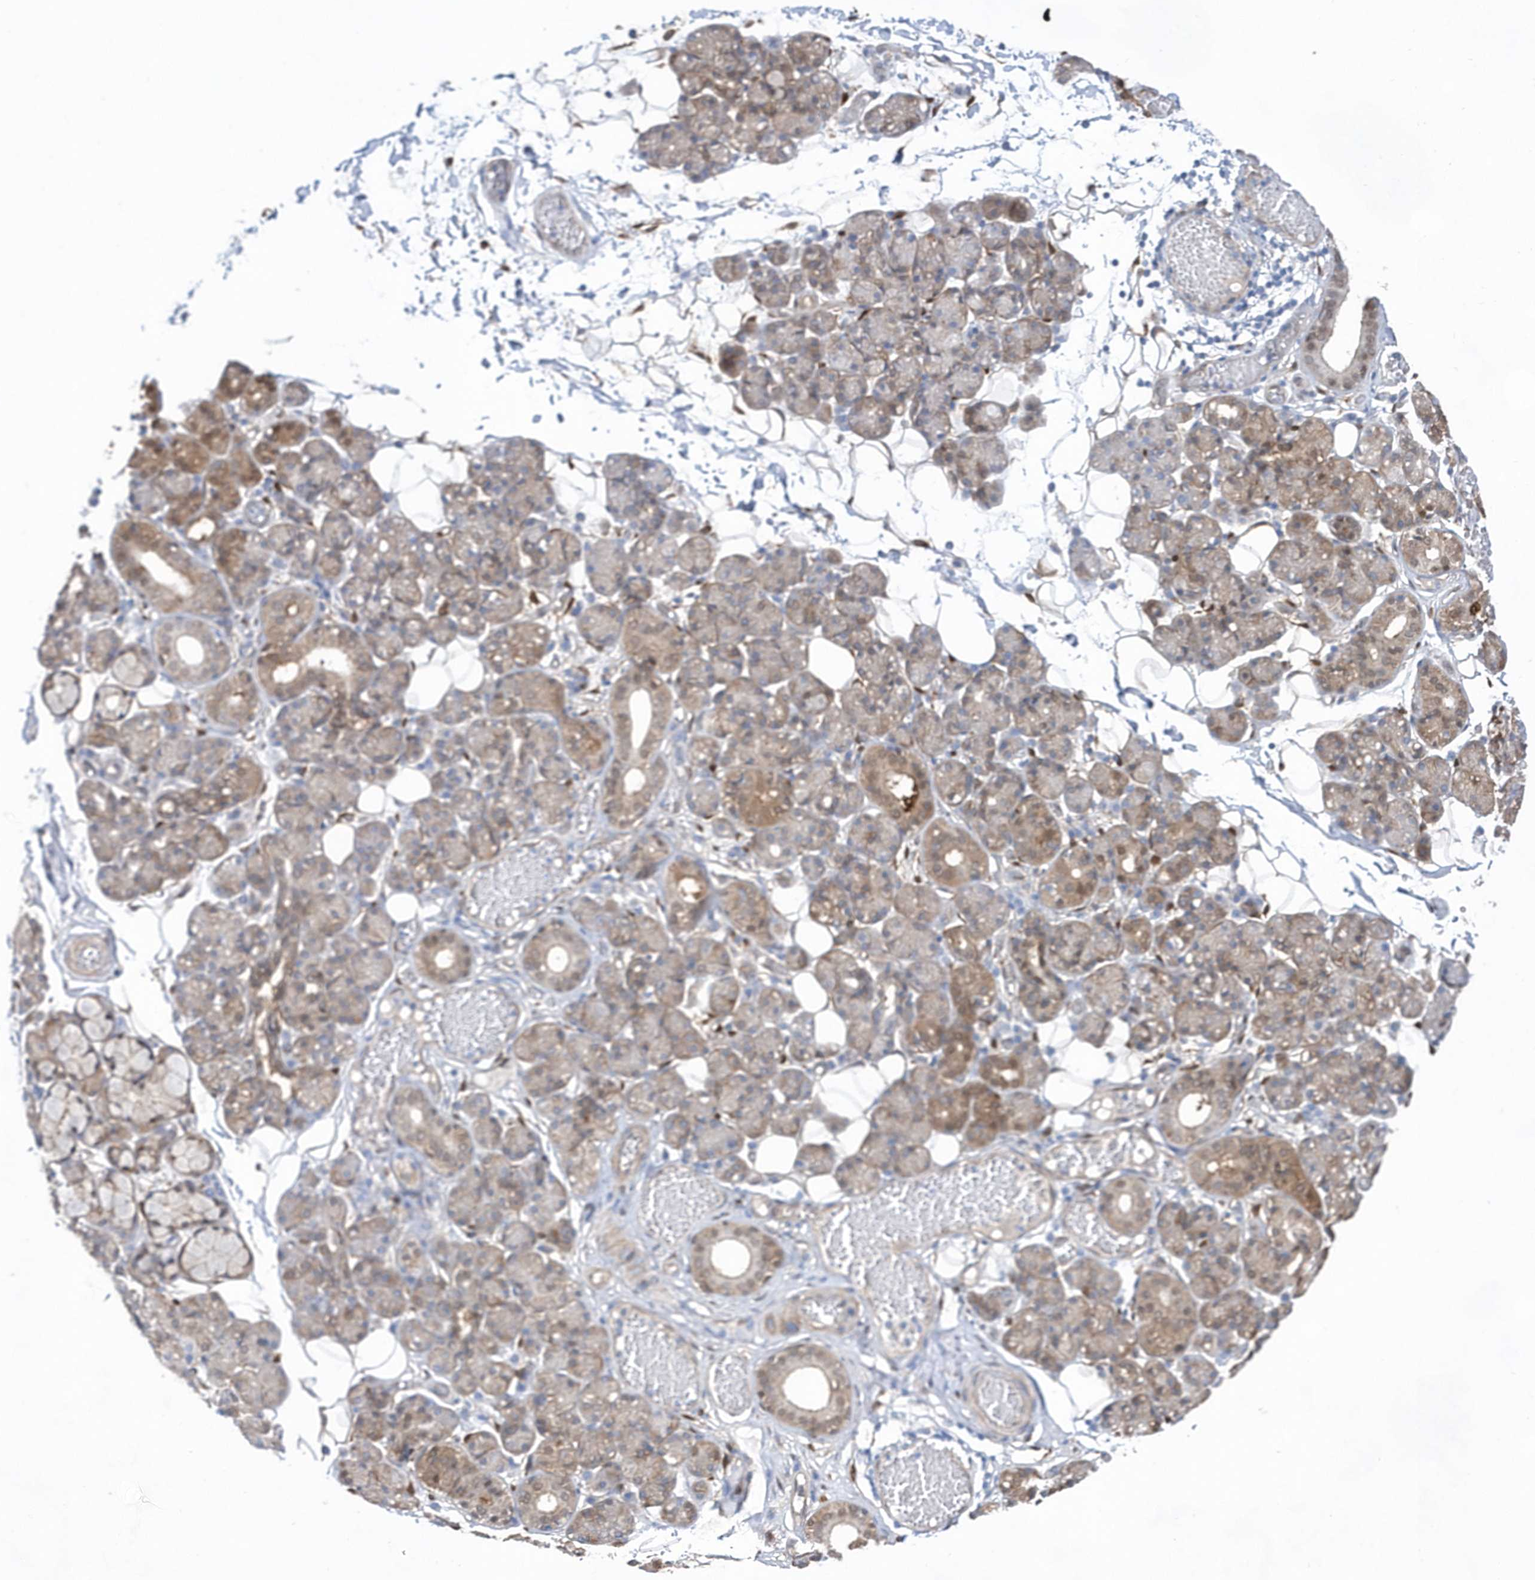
{"staining": {"intensity": "moderate", "quantity": "25%-75%", "location": "cytoplasmic/membranous,nuclear"}, "tissue": "salivary gland", "cell_type": "Glandular cells", "image_type": "normal", "snomed": [{"axis": "morphology", "description": "Normal tissue, NOS"}, {"axis": "topography", "description": "Salivary gland"}], "caption": "Salivary gland stained for a protein exhibits moderate cytoplasmic/membranous,nuclear positivity in glandular cells. The staining was performed using DAB to visualize the protein expression in brown, while the nuclei were stained in blue with hematoxylin (Magnification: 20x).", "gene": "BDH2", "patient": {"sex": "male", "age": 63}}